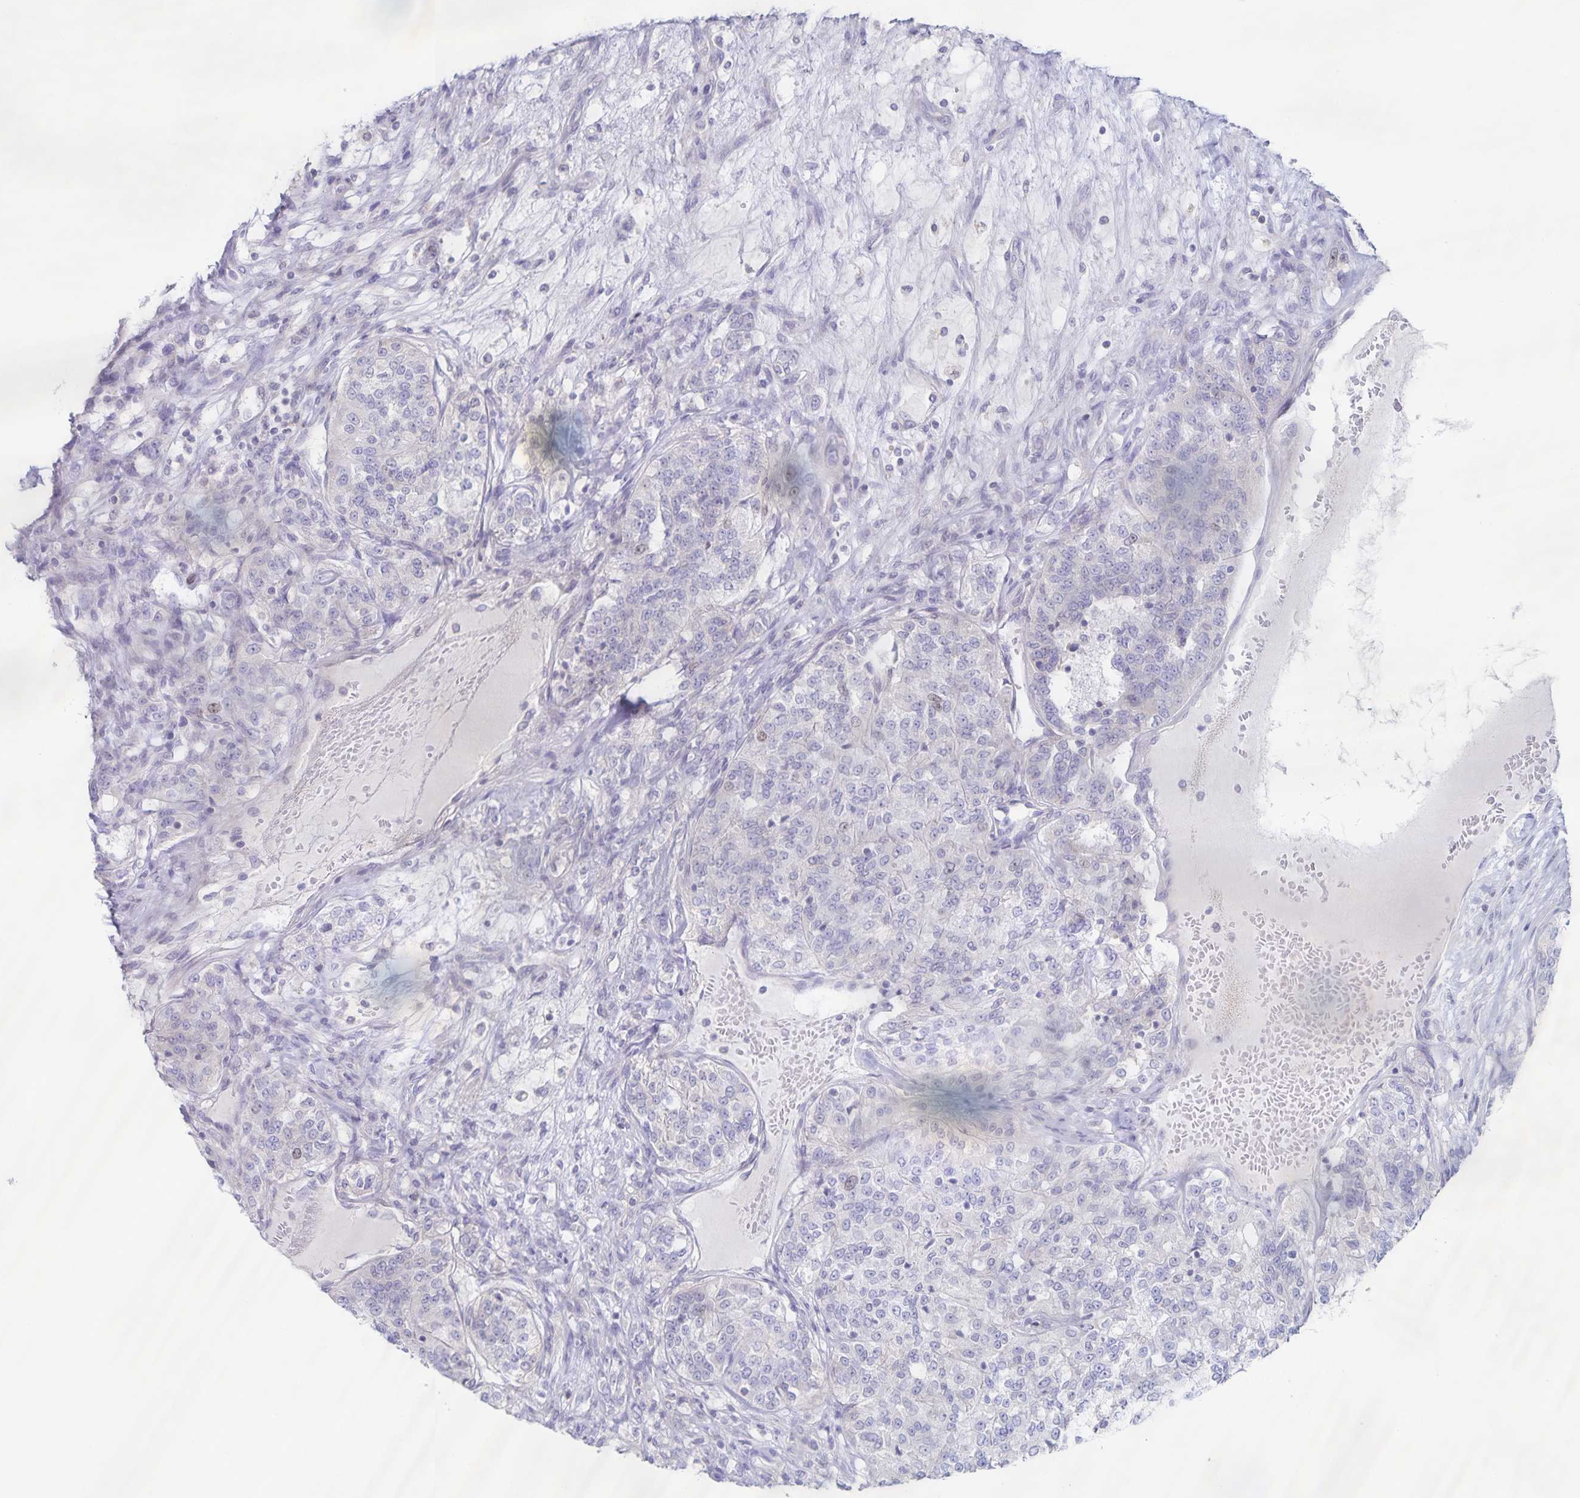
{"staining": {"intensity": "negative", "quantity": "none", "location": "none"}, "tissue": "renal cancer", "cell_type": "Tumor cells", "image_type": "cancer", "snomed": [{"axis": "morphology", "description": "Adenocarcinoma, NOS"}, {"axis": "topography", "description": "Kidney"}], "caption": "This is a photomicrograph of IHC staining of renal cancer, which shows no expression in tumor cells.", "gene": "CENPH", "patient": {"sex": "female", "age": 63}}